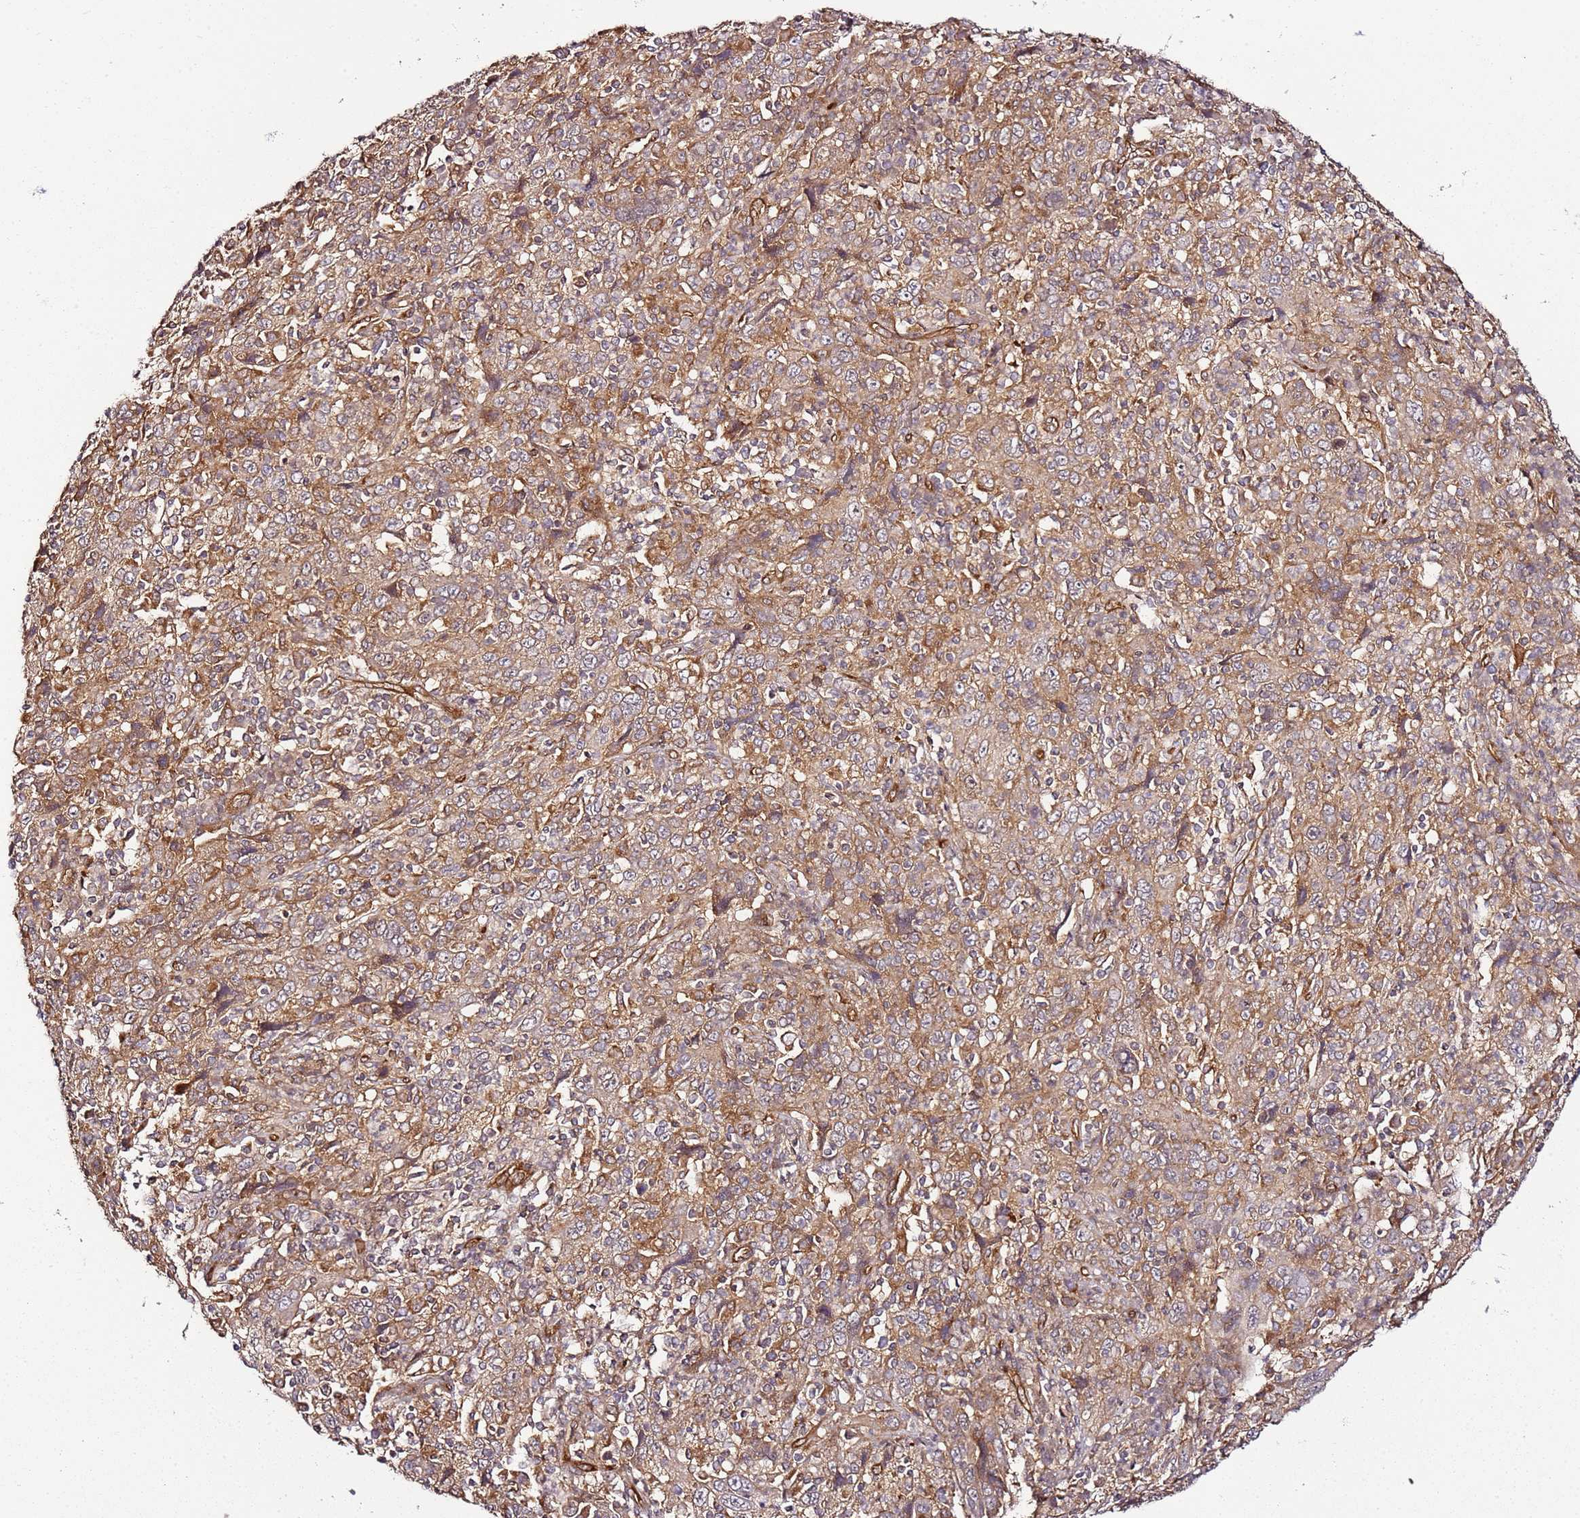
{"staining": {"intensity": "moderate", "quantity": ">75%", "location": "cytoplasmic/membranous"}, "tissue": "cervical cancer", "cell_type": "Tumor cells", "image_type": "cancer", "snomed": [{"axis": "morphology", "description": "Squamous cell carcinoma, NOS"}, {"axis": "topography", "description": "Cervix"}], "caption": "Immunohistochemical staining of cervical cancer displays moderate cytoplasmic/membranous protein expression in about >75% of tumor cells.", "gene": "CCNYL1", "patient": {"sex": "female", "age": 46}}